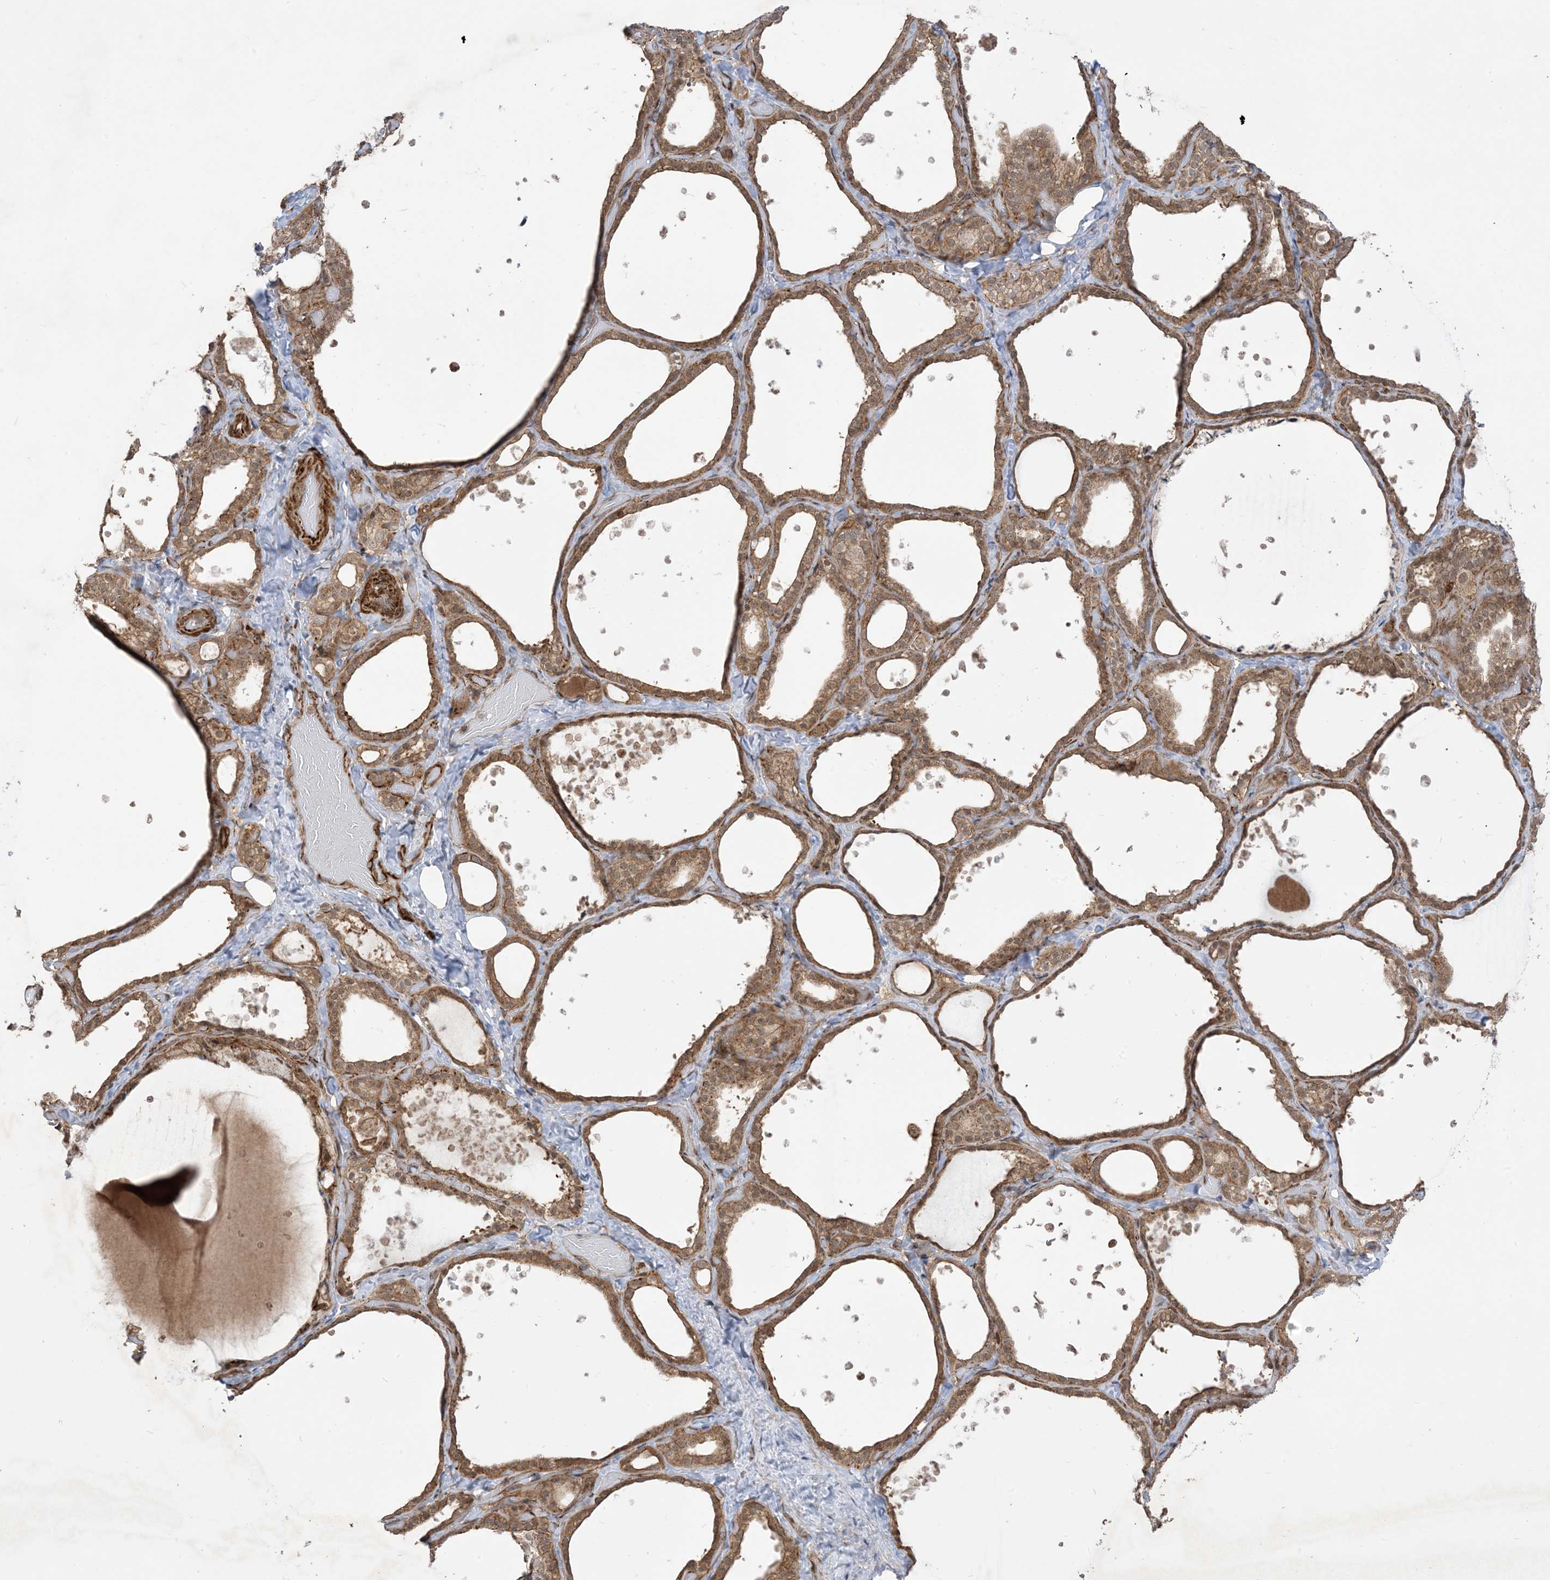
{"staining": {"intensity": "moderate", "quantity": ">75%", "location": "cytoplasmic/membranous"}, "tissue": "thyroid gland", "cell_type": "Glandular cells", "image_type": "normal", "snomed": [{"axis": "morphology", "description": "Normal tissue, NOS"}, {"axis": "topography", "description": "Thyroid gland"}], "caption": "Immunohistochemical staining of benign thyroid gland reveals moderate cytoplasmic/membranous protein positivity in about >75% of glandular cells. (DAB = brown stain, brightfield microscopy at high magnification).", "gene": "SOGA3", "patient": {"sex": "female", "age": 44}}